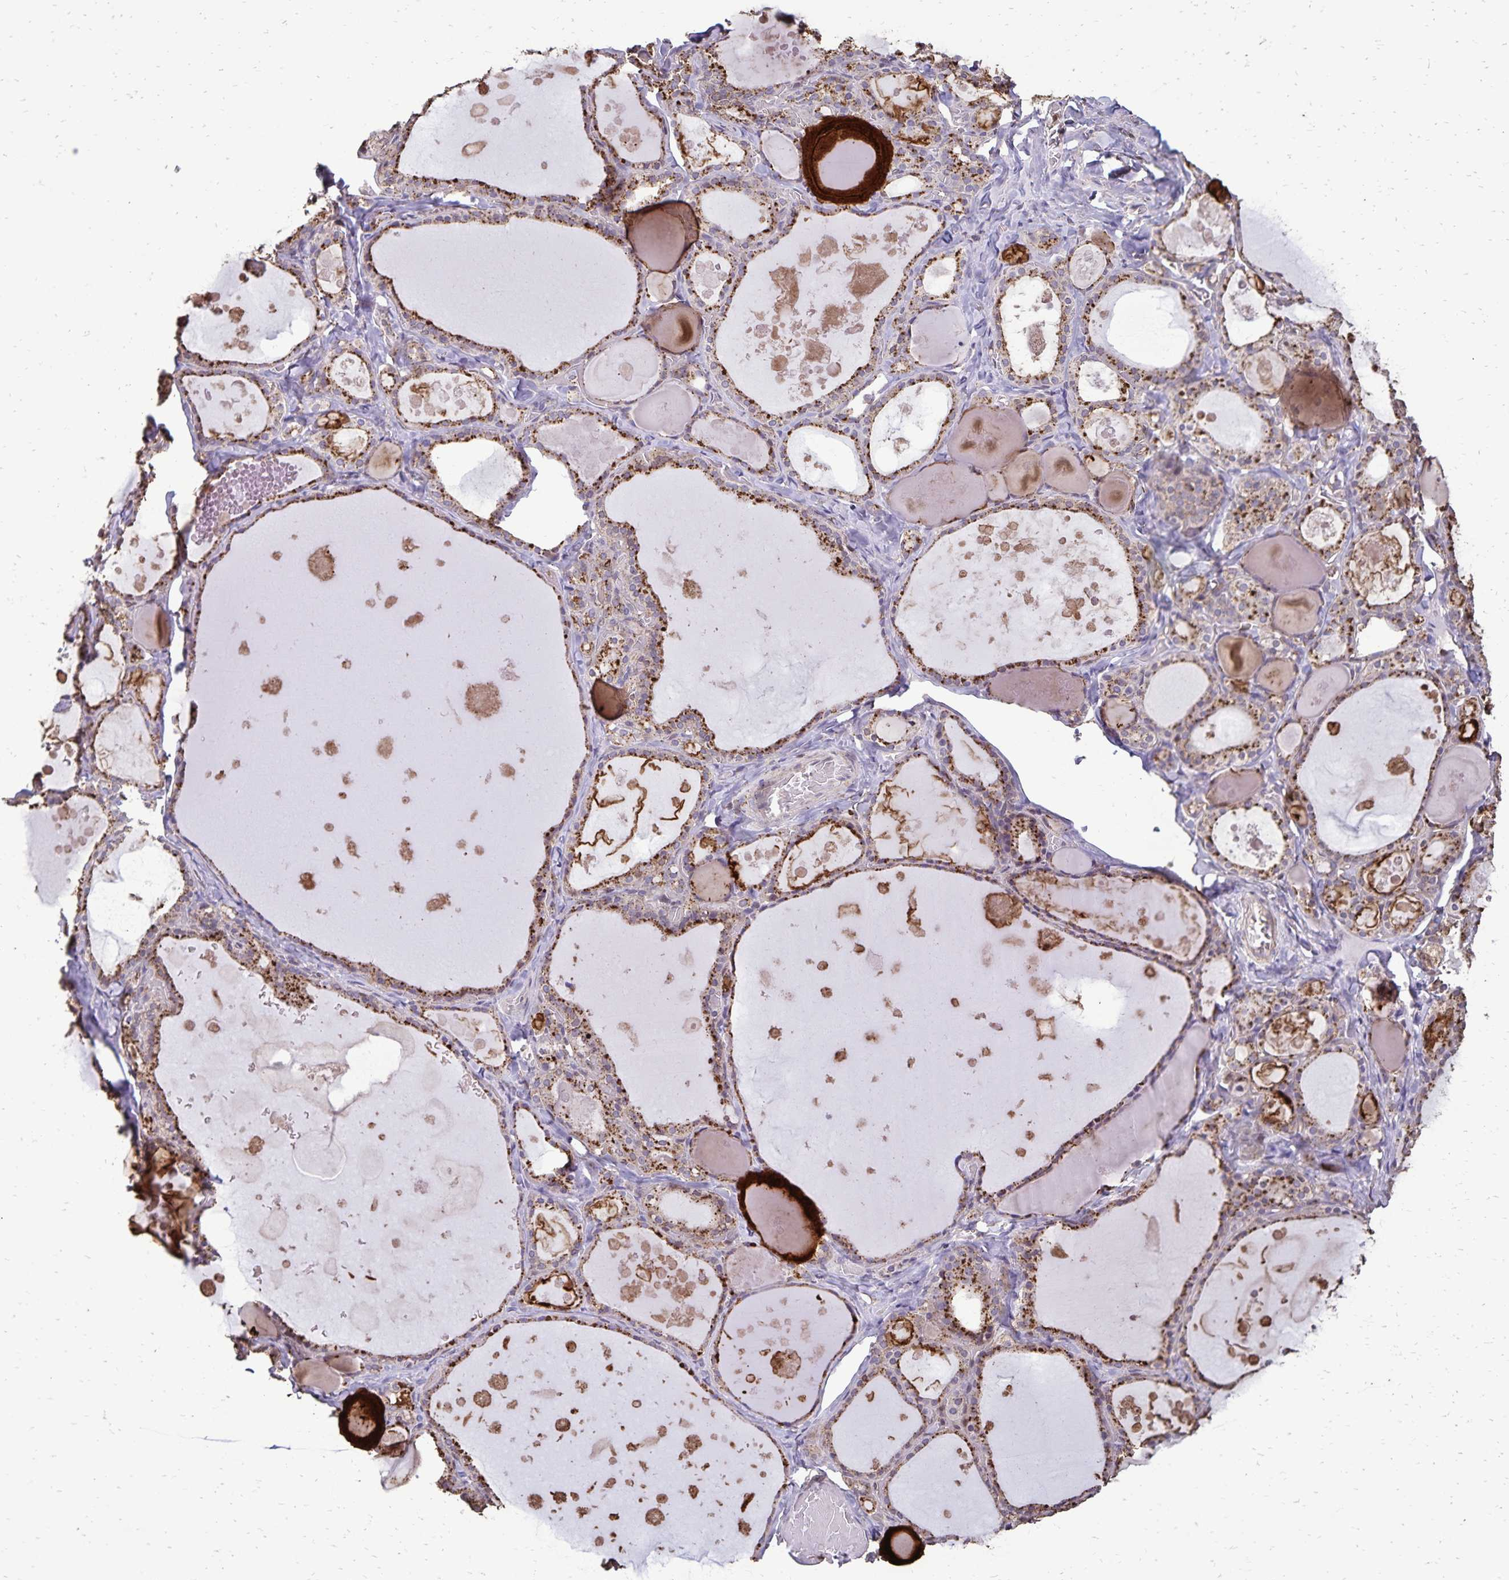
{"staining": {"intensity": "strong", "quantity": ">75%", "location": "cytoplasmic/membranous"}, "tissue": "thyroid gland", "cell_type": "Glandular cells", "image_type": "normal", "snomed": [{"axis": "morphology", "description": "Normal tissue, NOS"}, {"axis": "topography", "description": "Thyroid gland"}], "caption": "Thyroid gland stained for a protein displays strong cytoplasmic/membranous positivity in glandular cells. Immunohistochemistry stains the protein of interest in brown and the nuclei are stained blue.", "gene": "CHMP1B", "patient": {"sex": "male", "age": 56}}